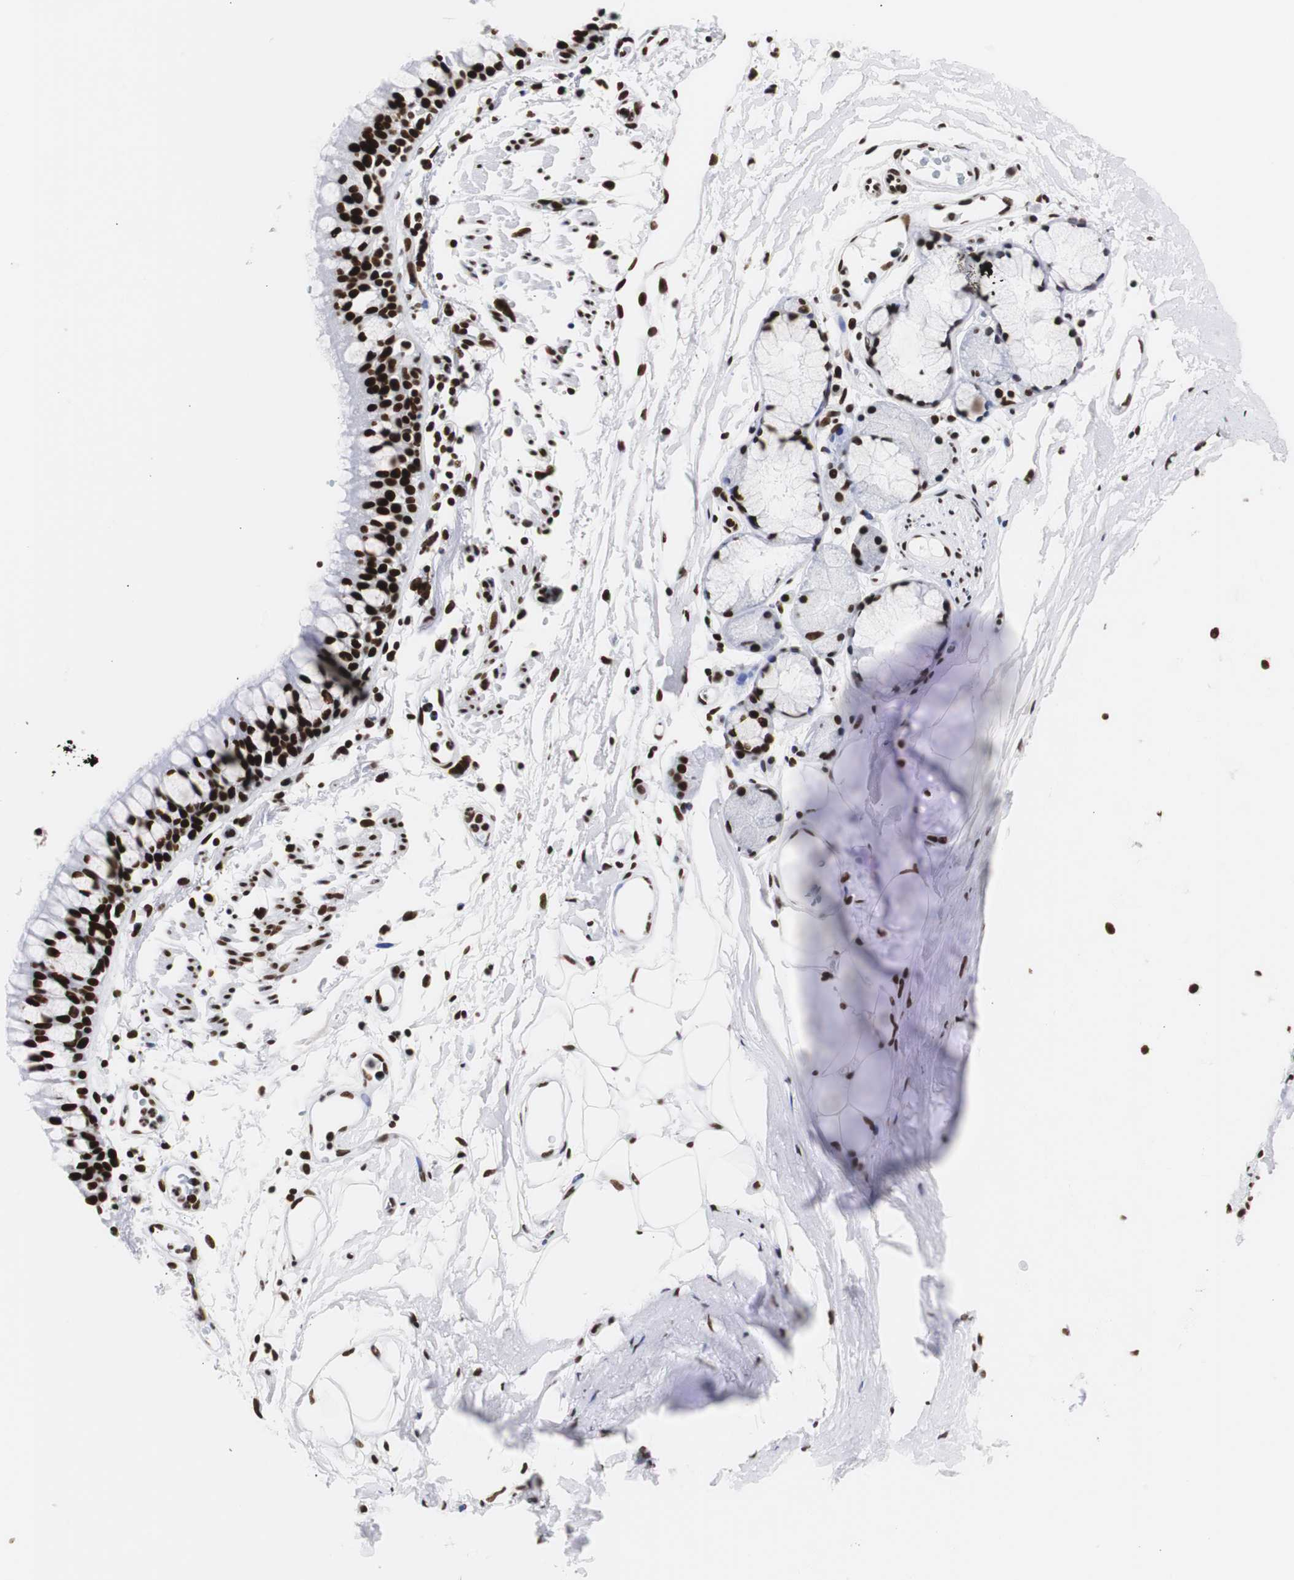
{"staining": {"intensity": "strong", "quantity": ">75%", "location": "nuclear"}, "tissue": "bronchus", "cell_type": "Respiratory epithelial cells", "image_type": "normal", "snomed": [{"axis": "morphology", "description": "Normal tissue, NOS"}, {"axis": "topography", "description": "Bronchus"}], "caption": "Protein positivity by immunohistochemistry shows strong nuclear staining in approximately >75% of respiratory epithelial cells in unremarkable bronchus.", "gene": "HNRNPH2", "patient": {"sex": "female", "age": 73}}